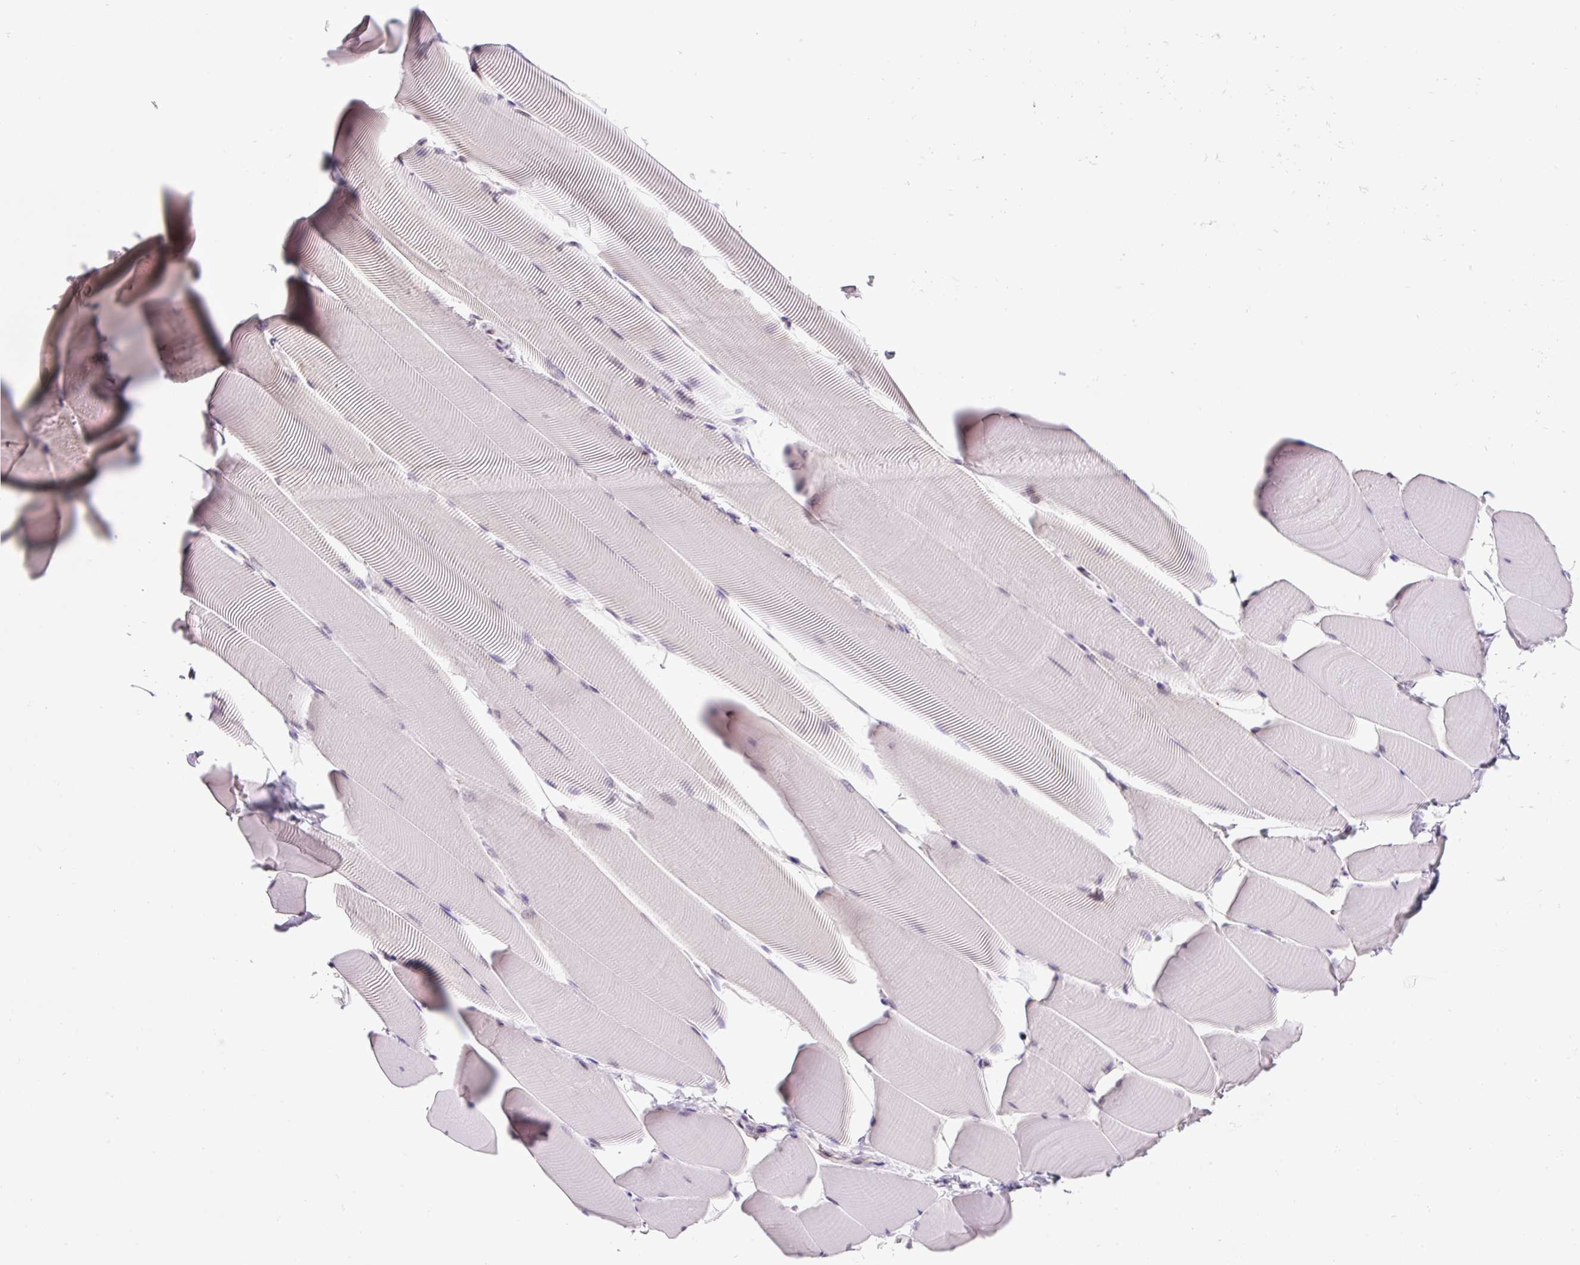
{"staining": {"intensity": "negative", "quantity": "none", "location": "none"}, "tissue": "skeletal muscle", "cell_type": "Myocytes", "image_type": "normal", "snomed": [{"axis": "morphology", "description": "Normal tissue, NOS"}, {"axis": "topography", "description": "Skeletal muscle"}], "caption": "There is no significant expression in myocytes of skeletal muscle. (IHC, brightfield microscopy, high magnification).", "gene": "RPL41", "patient": {"sex": "male", "age": 25}}